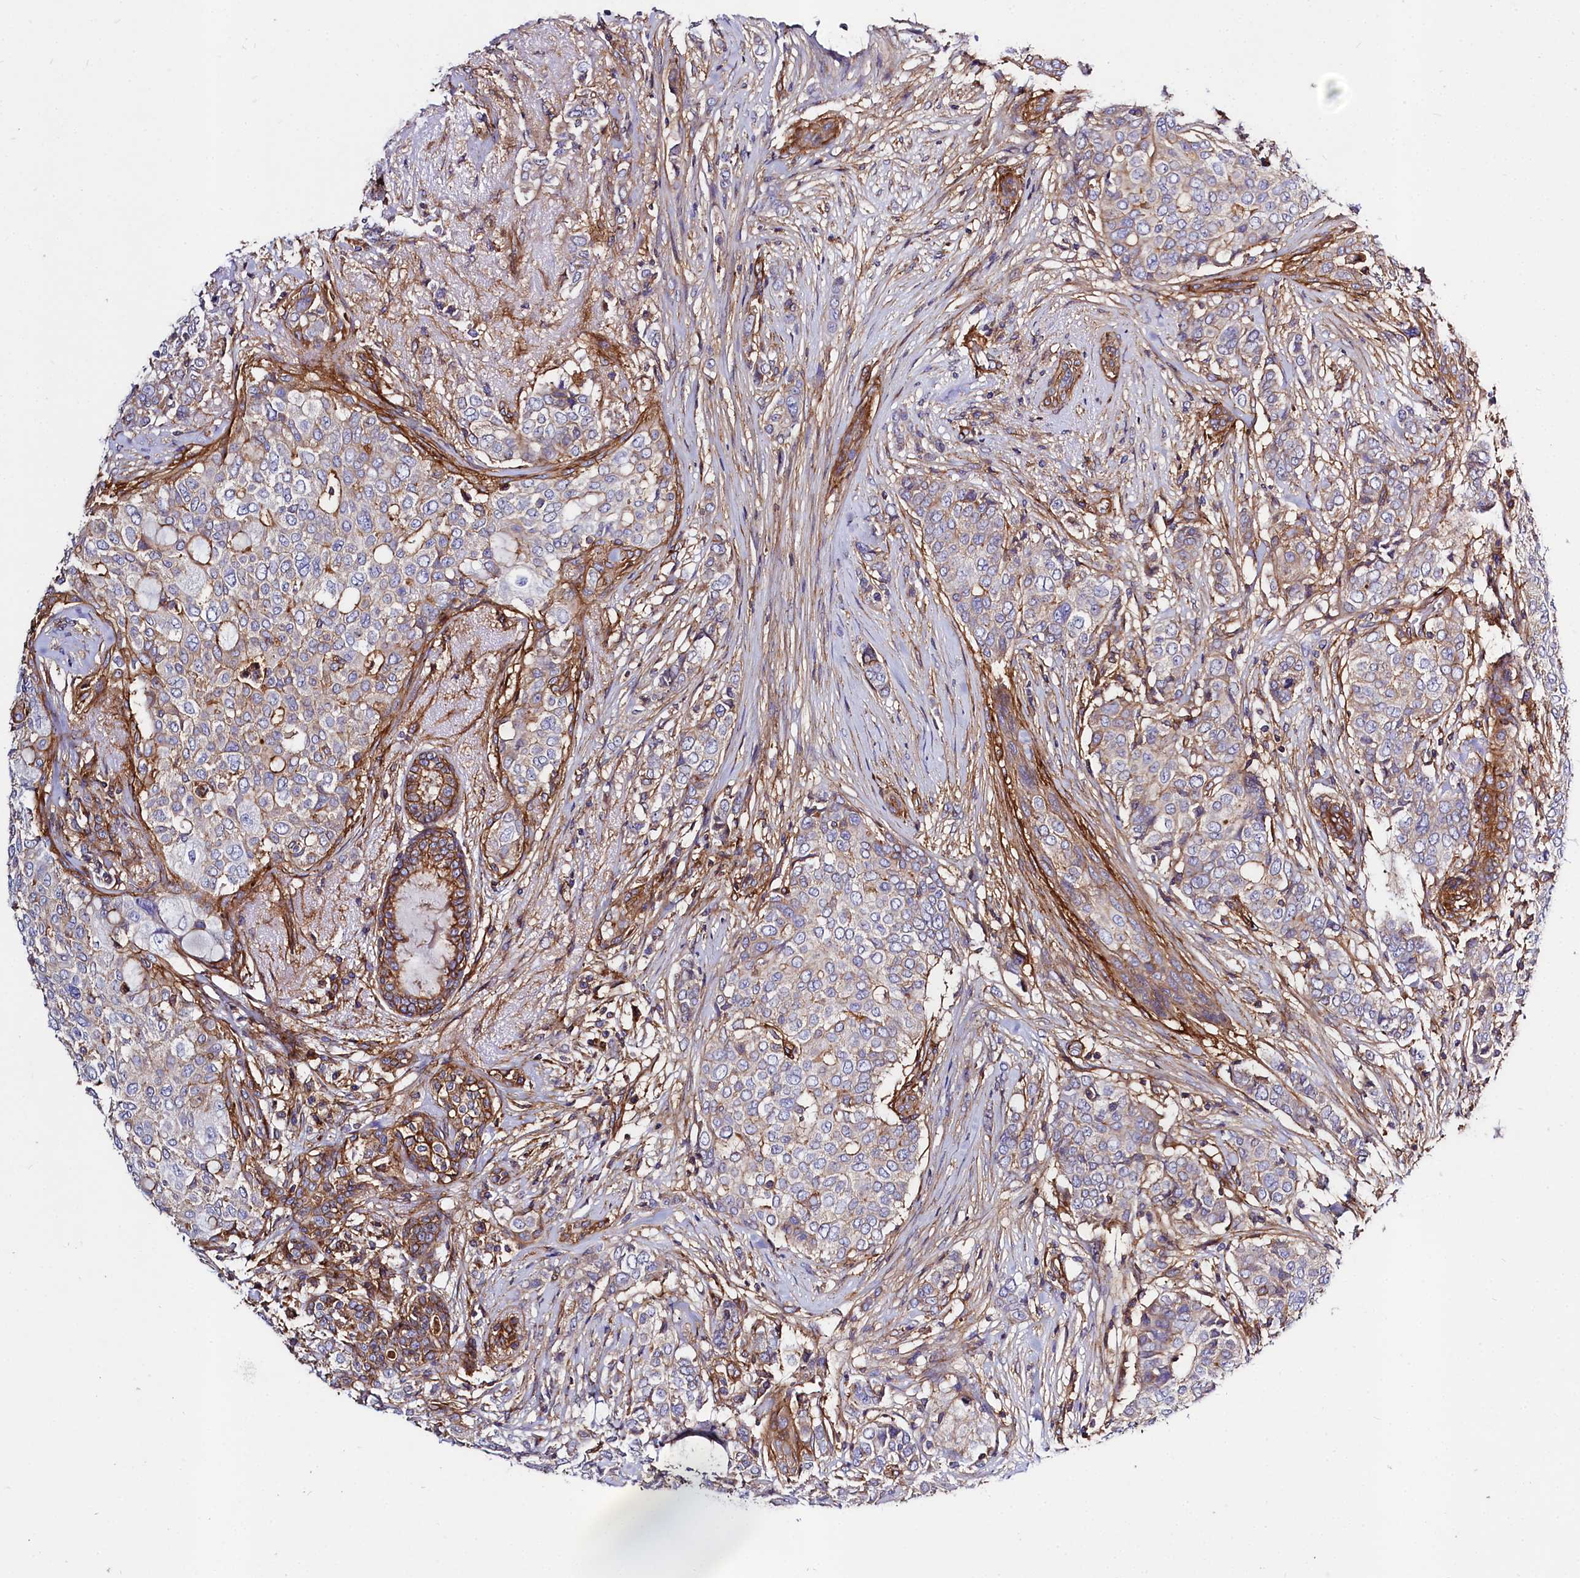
{"staining": {"intensity": "moderate", "quantity": "<25%", "location": "cytoplasmic/membranous"}, "tissue": "breast cancer", "cell_type": "Tumor cells", "image_type": "cancer", "snomed": [{"axis": "morphology", "description": "Lobular carcinoma"}, {"axis": "topography", "description": "Breast"}], "caption": "Immunohistochemical staining of human lobular carcinoma (breast) exhibits low levels of moderate cytoplasmic/membranous positivity in about <25% of tumor cells. The staining was performed using DAB to visualize the protein expression in brown, while the nuclei were stained in blue with hematoxylin (Magnification: 20x).", "gene": "ANO6", "patient": {"sex": "female", "age": 51}}